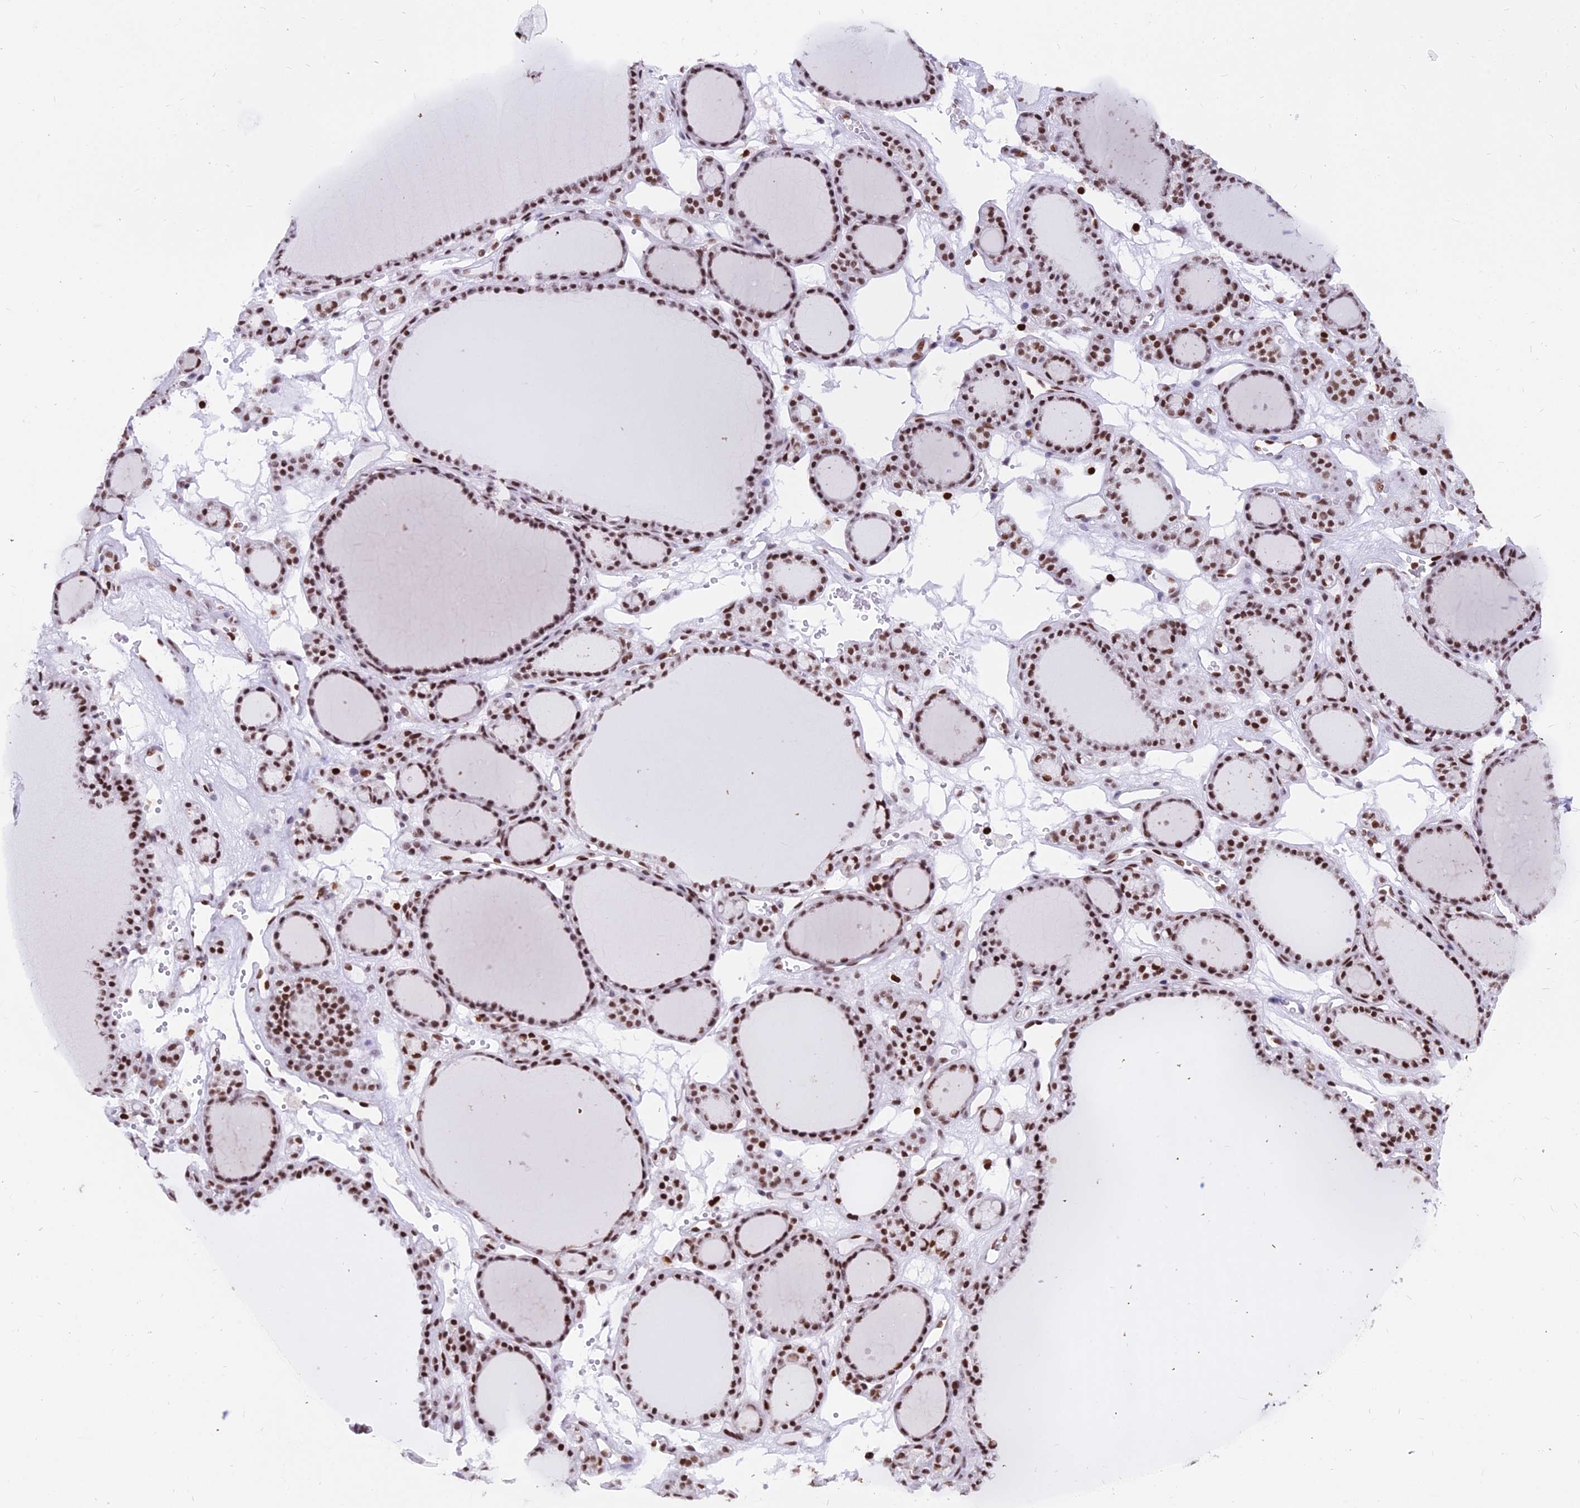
{"staining": {"intensity": "strong", "quantity": ">75%", "location": "nuclear"}, "tissue": "thyroid gland", "cell_type": "Glandular cells", "image_type": "normal", "snomed": [{"axis": "morphology", "description": "Normal tissue, NOS"}, {"axis": "topography", "description": "Thyroid gland"}], "caption": "An immunohistochemistry micrograph of unremarkable tissue is shown. Protein staining in brown labels strong nuclear positivity in thyroid gland within glandular cells.", "gene": "PARP1", "patient": {"sex": "female", "age": 28}}